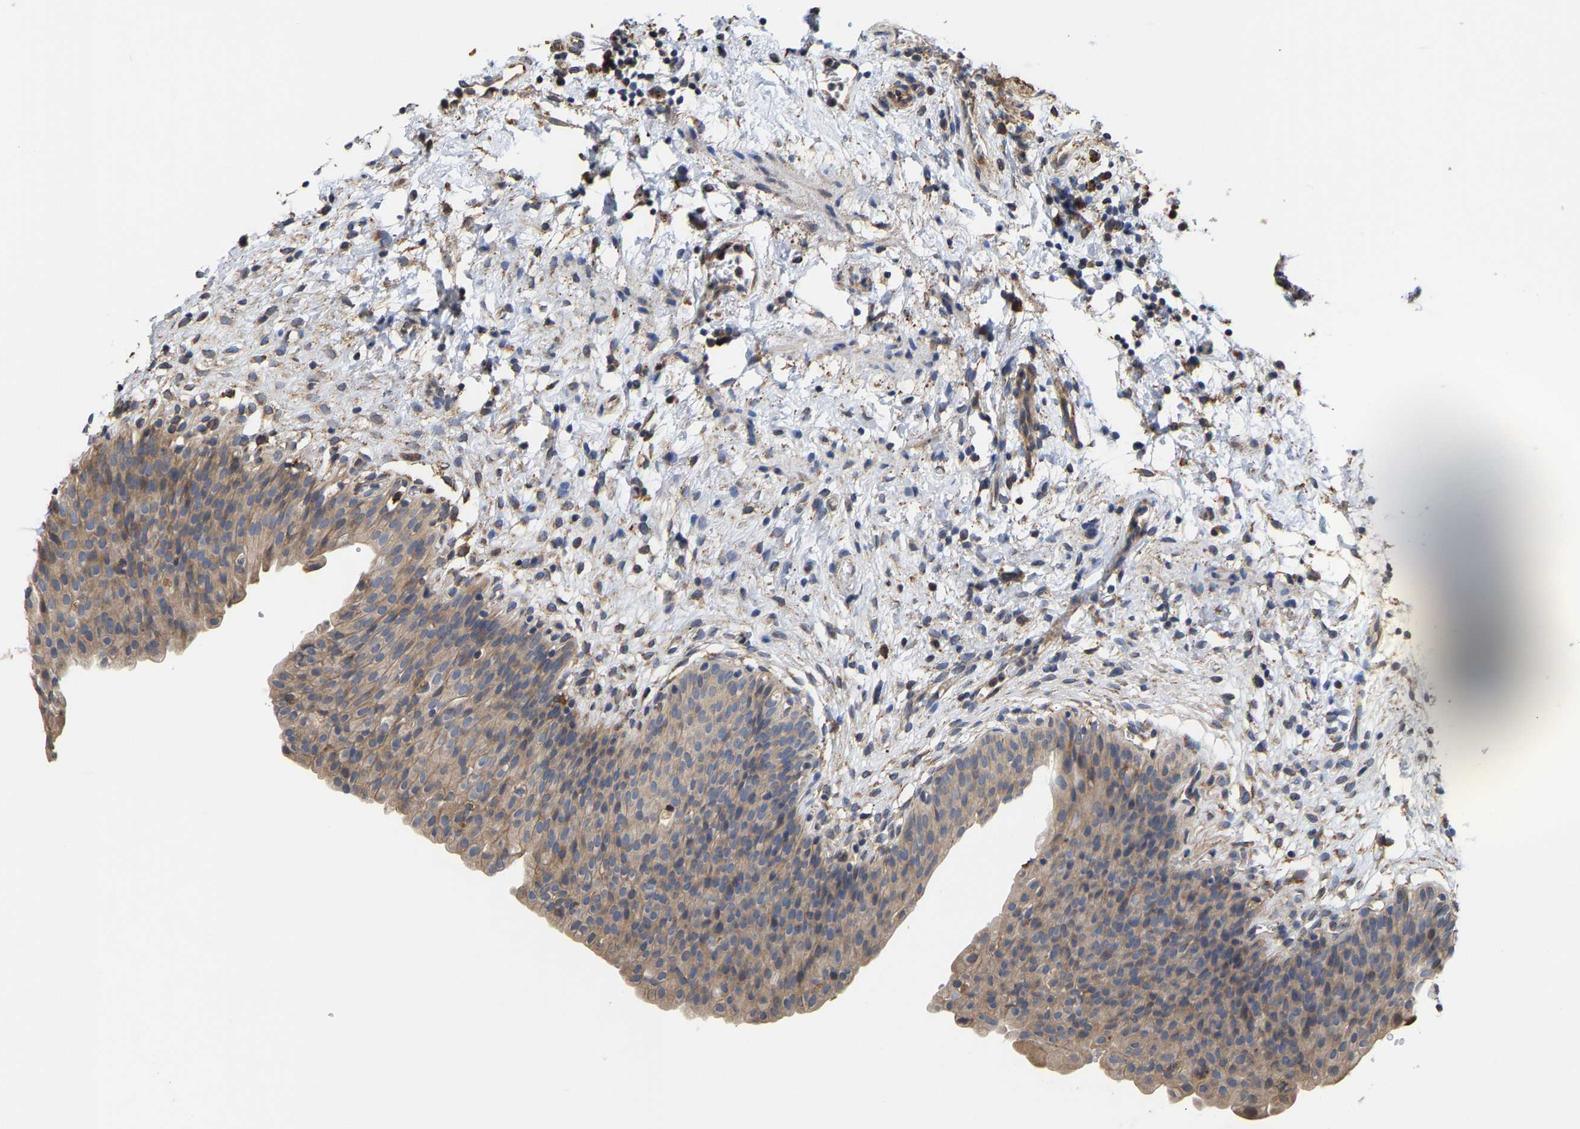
{"staining": {"intensity": "weak", "quantity": ">75%", "location": "cytoplasmic/membranous"}, "tissue": "urinary bladder", "cell_type": "Urothelial cells", "image_type": "normal", "snomed": [{"axis": "morphology", "description": "Normal tissue, NOS"}, {"axis": "topography", "description": "Urinary bladder"}], "caption": "The immunohistochemical stain shows weak cytoplasmic/membranous staining in urothelial cells of benign urinary bladder. (IHC, brightfield microscopy, high magnification).", "gene": "ARAP1", "patient": {"sex": "male", "age": 37}}